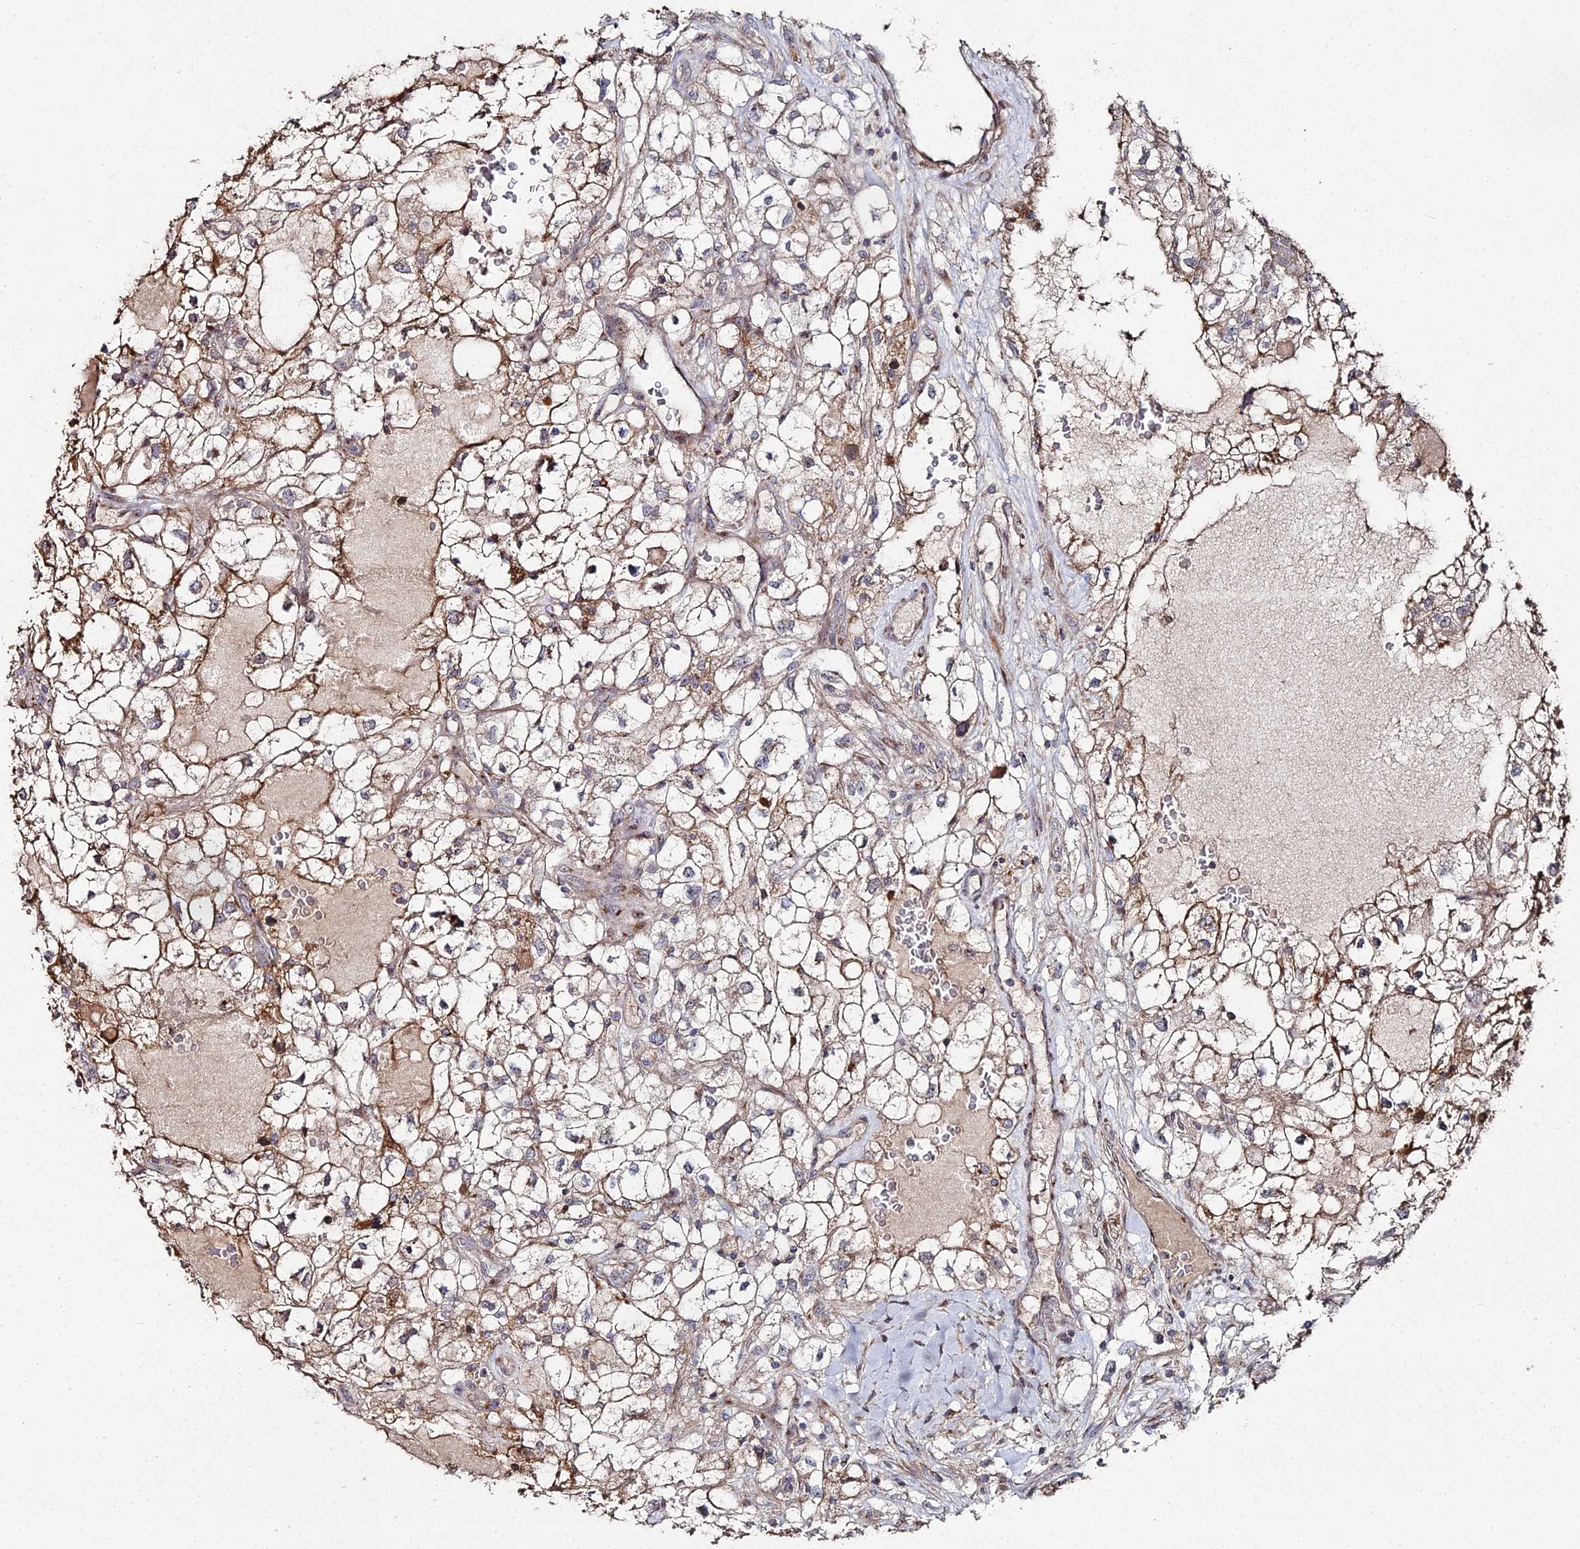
{"staining": {"intensity": "moderate", "quantity": ">75%", "location": "cytoplasmic/membranous"}, "tissue": "renal cancer", "cell_type": "Tumor cells", "image_type": "cancer", "snomed": [{"axis": "morphology", "description": "Adenocarcinoma, NOS"}, {"axis": "topography", "description": "Kidney"}], "caption": "A medium amount of moderate cytoplasmic/membranous positivity is identified in approximately >75% of tumor cells in renal cancer (adenocarcinoma) tissue.", "gene": "SGMS1", "patient": {"sex": "male", "age": 59}}